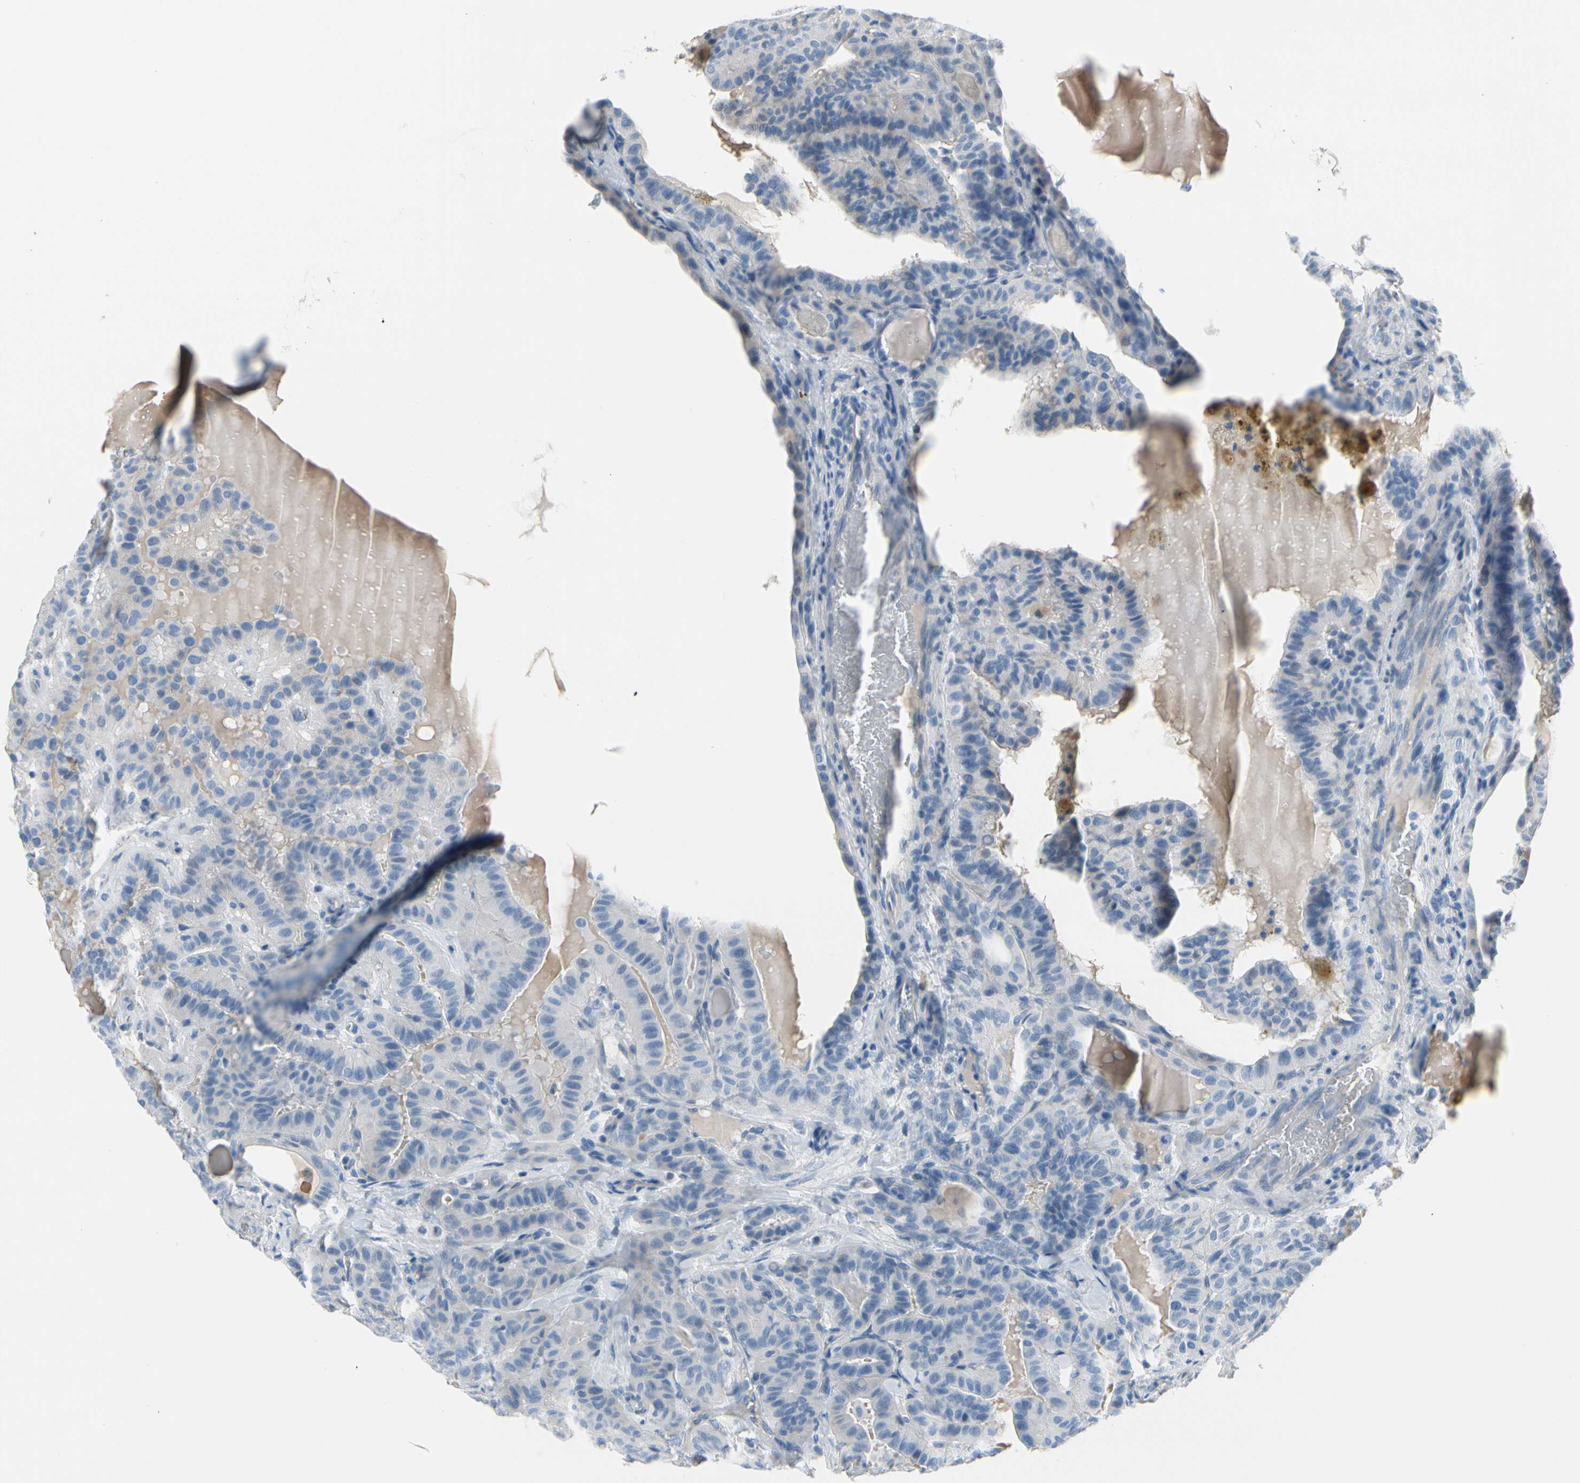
{"staining": {"intensity": "negative", "quantity": "none", "location": "none"}, "tissue": "thyroid cancer", "cell_type": "Tumor cells", "image_type": "cancer", "snomed": [{"axis": "morphology", "description": "Papillary adenocarcinoma, NOS"}, {"axis": "topography", "description": "Thyroid gland"}], "caption": "Immunohistochemistry (IHC) photomicrograph of human thyroid cancer stained for a protein (brown), which reveals no staining in tumor cells. Nuclei are stained in blue.", "gene": "MUC5B", "patient": {"sex": "male", "age": 77}}